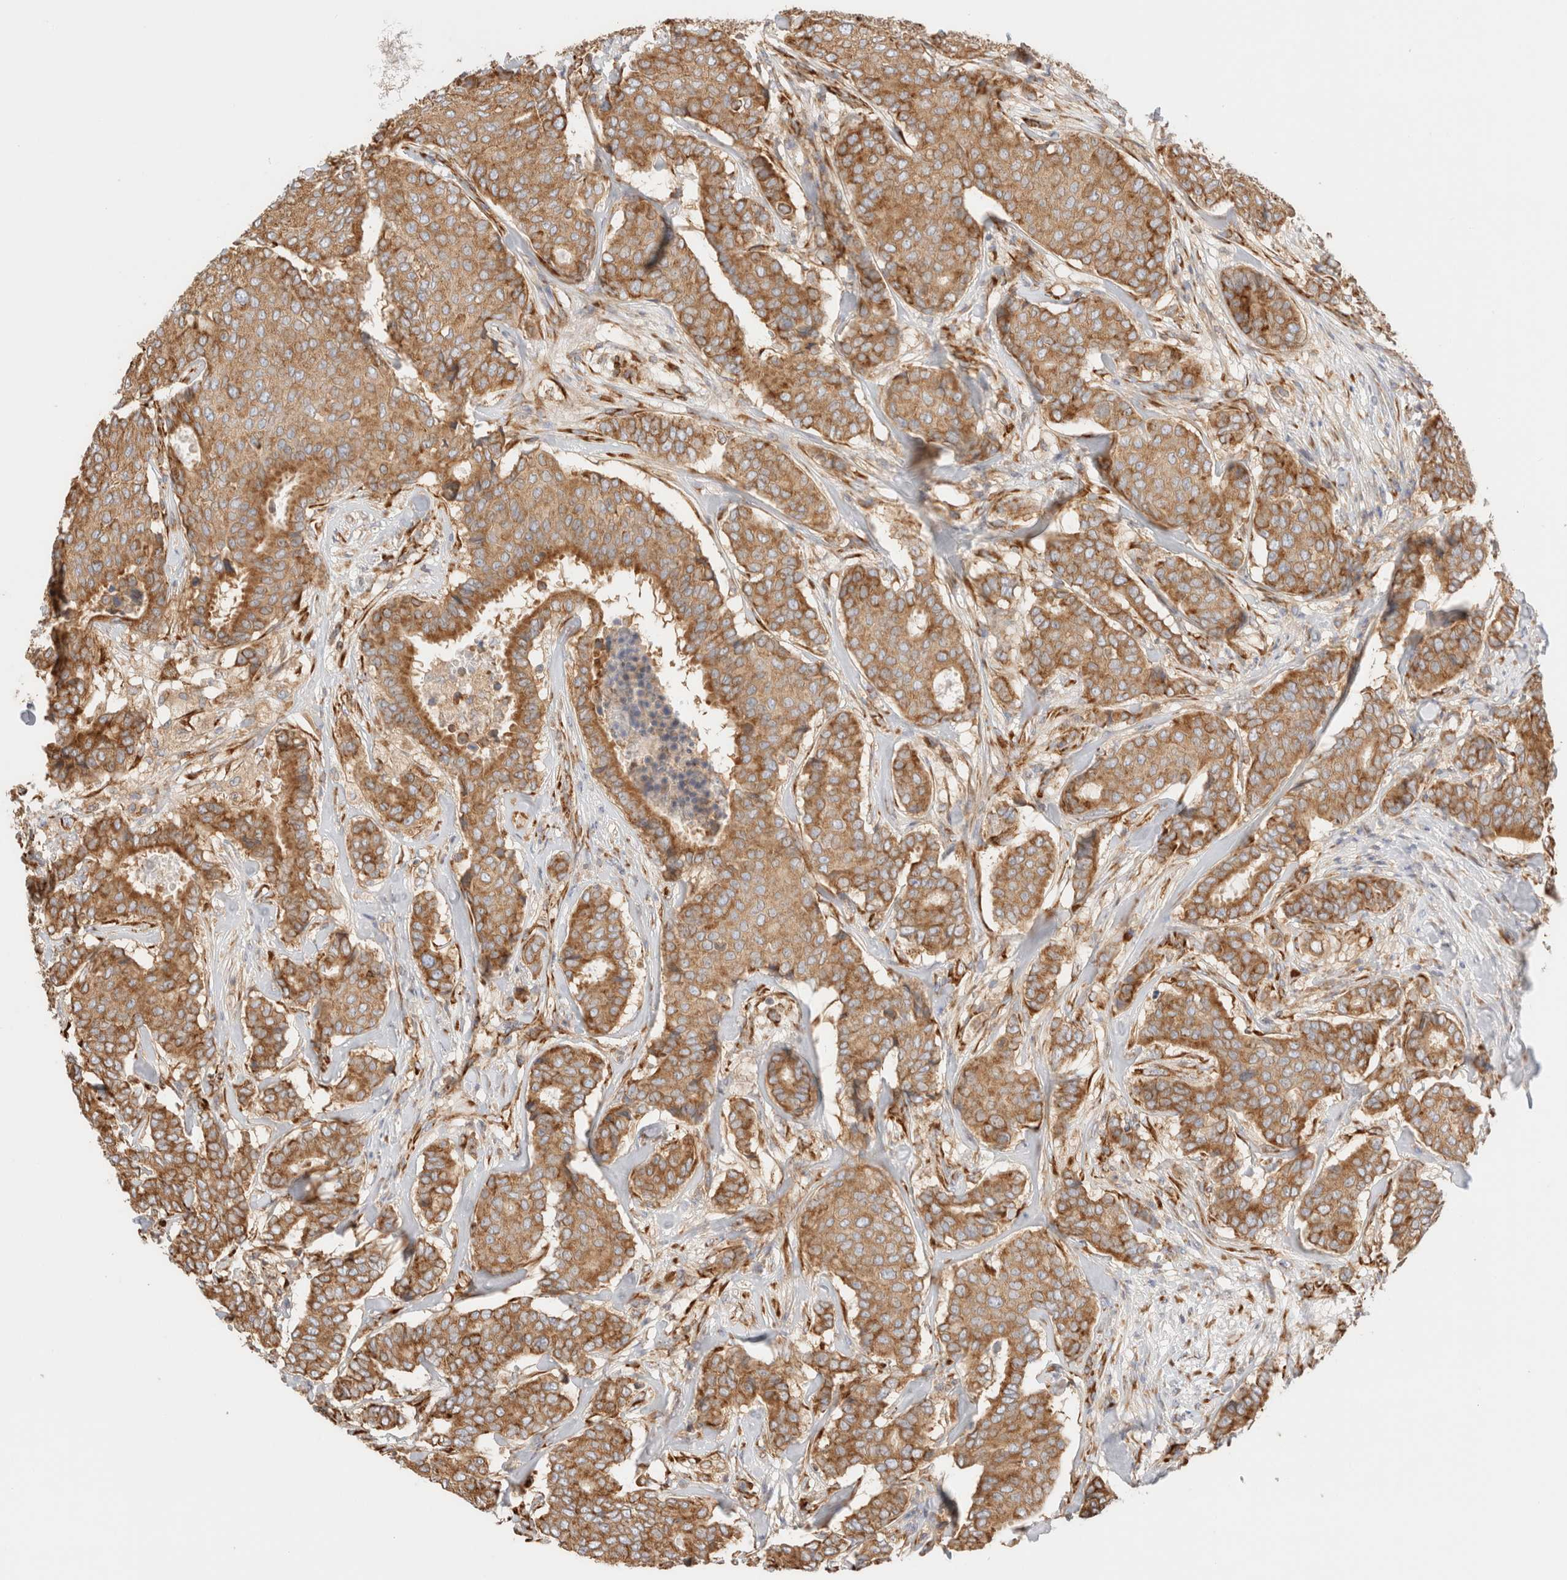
{"staining": {"intensity": "moderate", "quantity": ">75%", "location": "cytoplasmic/membranous"}, "tissue": "breast cancer", "cell_type": "Tumor cells", "image_type": "cancer", "snomed": [{"axis": "morphology", "description": "Duct carcinoma"}, {"axis": "topography", "description": "Breast"}], "caption": "Protein analysis of breast invasive ductal carcinoma tissue shows moderate cytoplasmic/membranous positivity in about >75% of tumor cells.", "gene": "ZC2HC1A", "patient": {"sex": "female", "age": 75}}